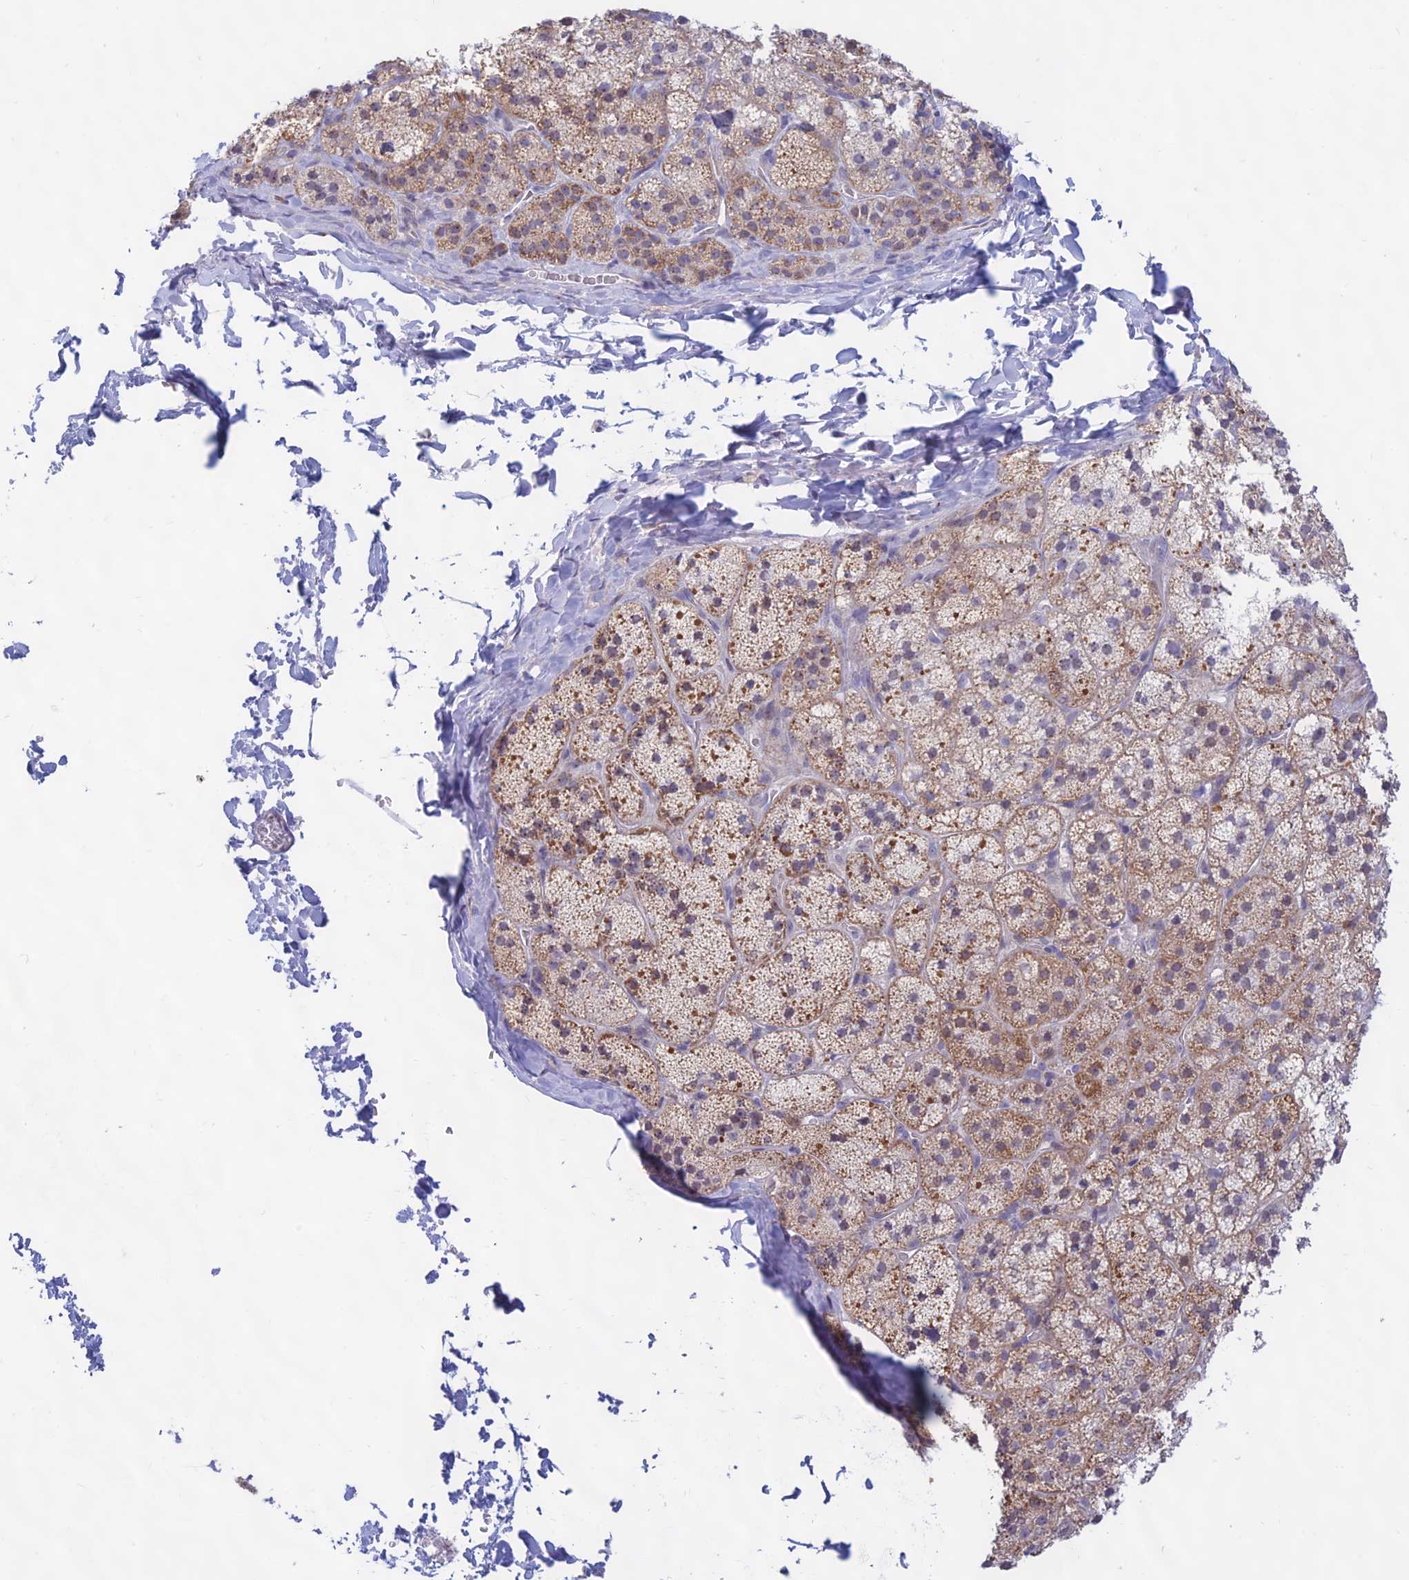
{"staining": {"intensity": "moderate", "quantity": ">75%", "location": "cytoplasmic/membranous"}, "tissue": "adrenal gland", "cell_type": "Glandular cells", "image_type": "normal", "snomed": [{"axis": "morphology", "description": "Normal tissue, NOS"}, {"axis": "topography", "description": "Adrenal gland"}], "caption": "Immunohistochemistry (IHC) staining of normal adrenal gland, which displays medium levels of moderate cytoplasmic/membranous positivity in approximately >75% of glandular cells indicating moderate cytoplasmic/membranous protein expression. The staining was performed using DAB (3,3'-diaminobenzidine) (brown) for protein detection and nuclei were counterstained in hematoxylin (blue).", "gene": "KRR1", "patient": {"sex": "female", "age": 44}}